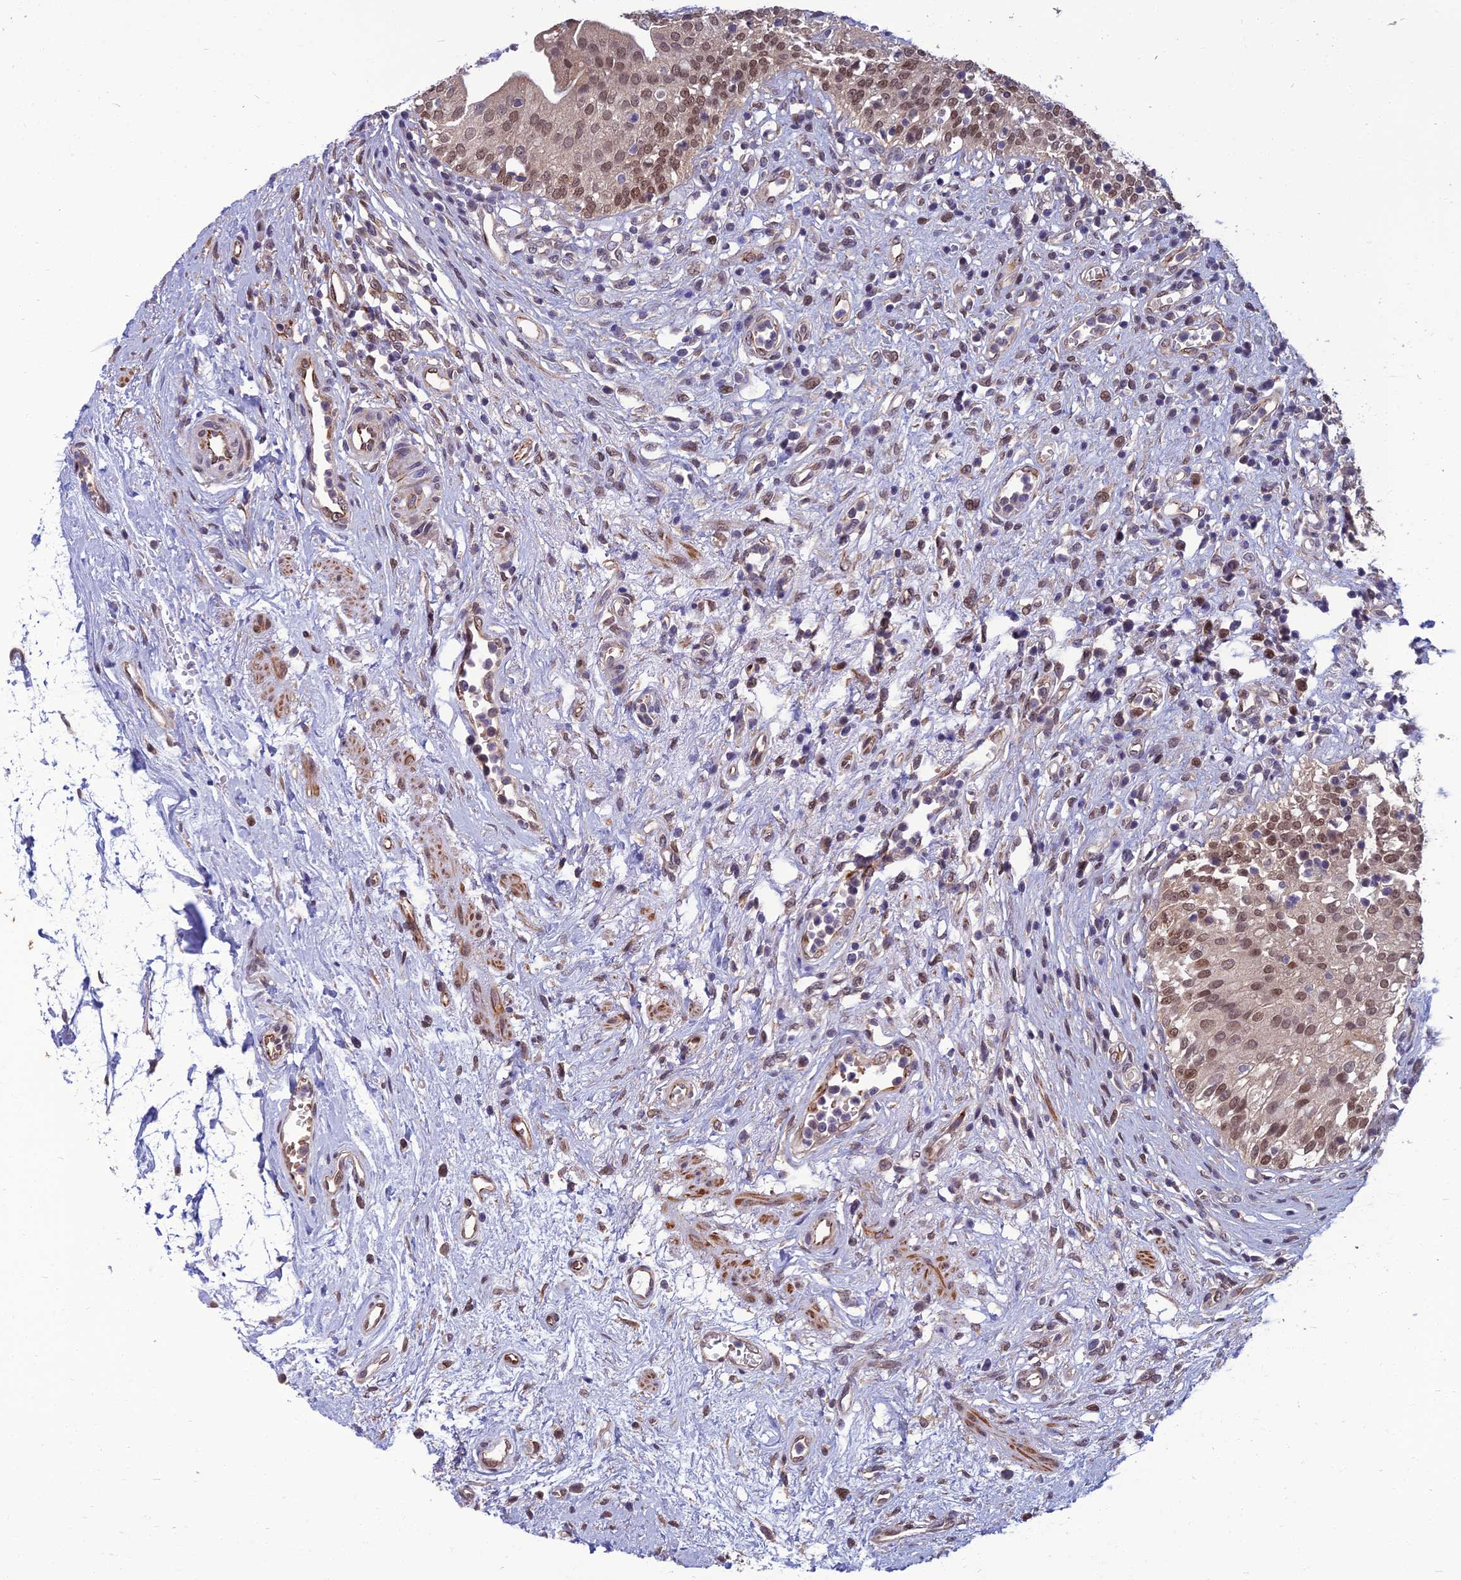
{"staining": {"intensity": "moderate", "quantity": ">75%", "location": "nuclear"}, "tissue": "urinary bladder", "cell_type": "Urothelial cells", "image_type": "normal", "snomed": [{"axis": "morphology", "description": "Normal tissue, NOS"}, {"axis": "morphology", "description": "Inflammation, NOS"}, {"axis": "topography", "description": "Urinary bladder"}], "caption": "An immunohistochemistry photomicrograph of benign tissue is shown. Protein staining in brown highlights moderate nuclear positivity in urinary bladder within urothelial cells.", "gene": "NR4A3", "patient": {"sex": "male", "age": 63}}